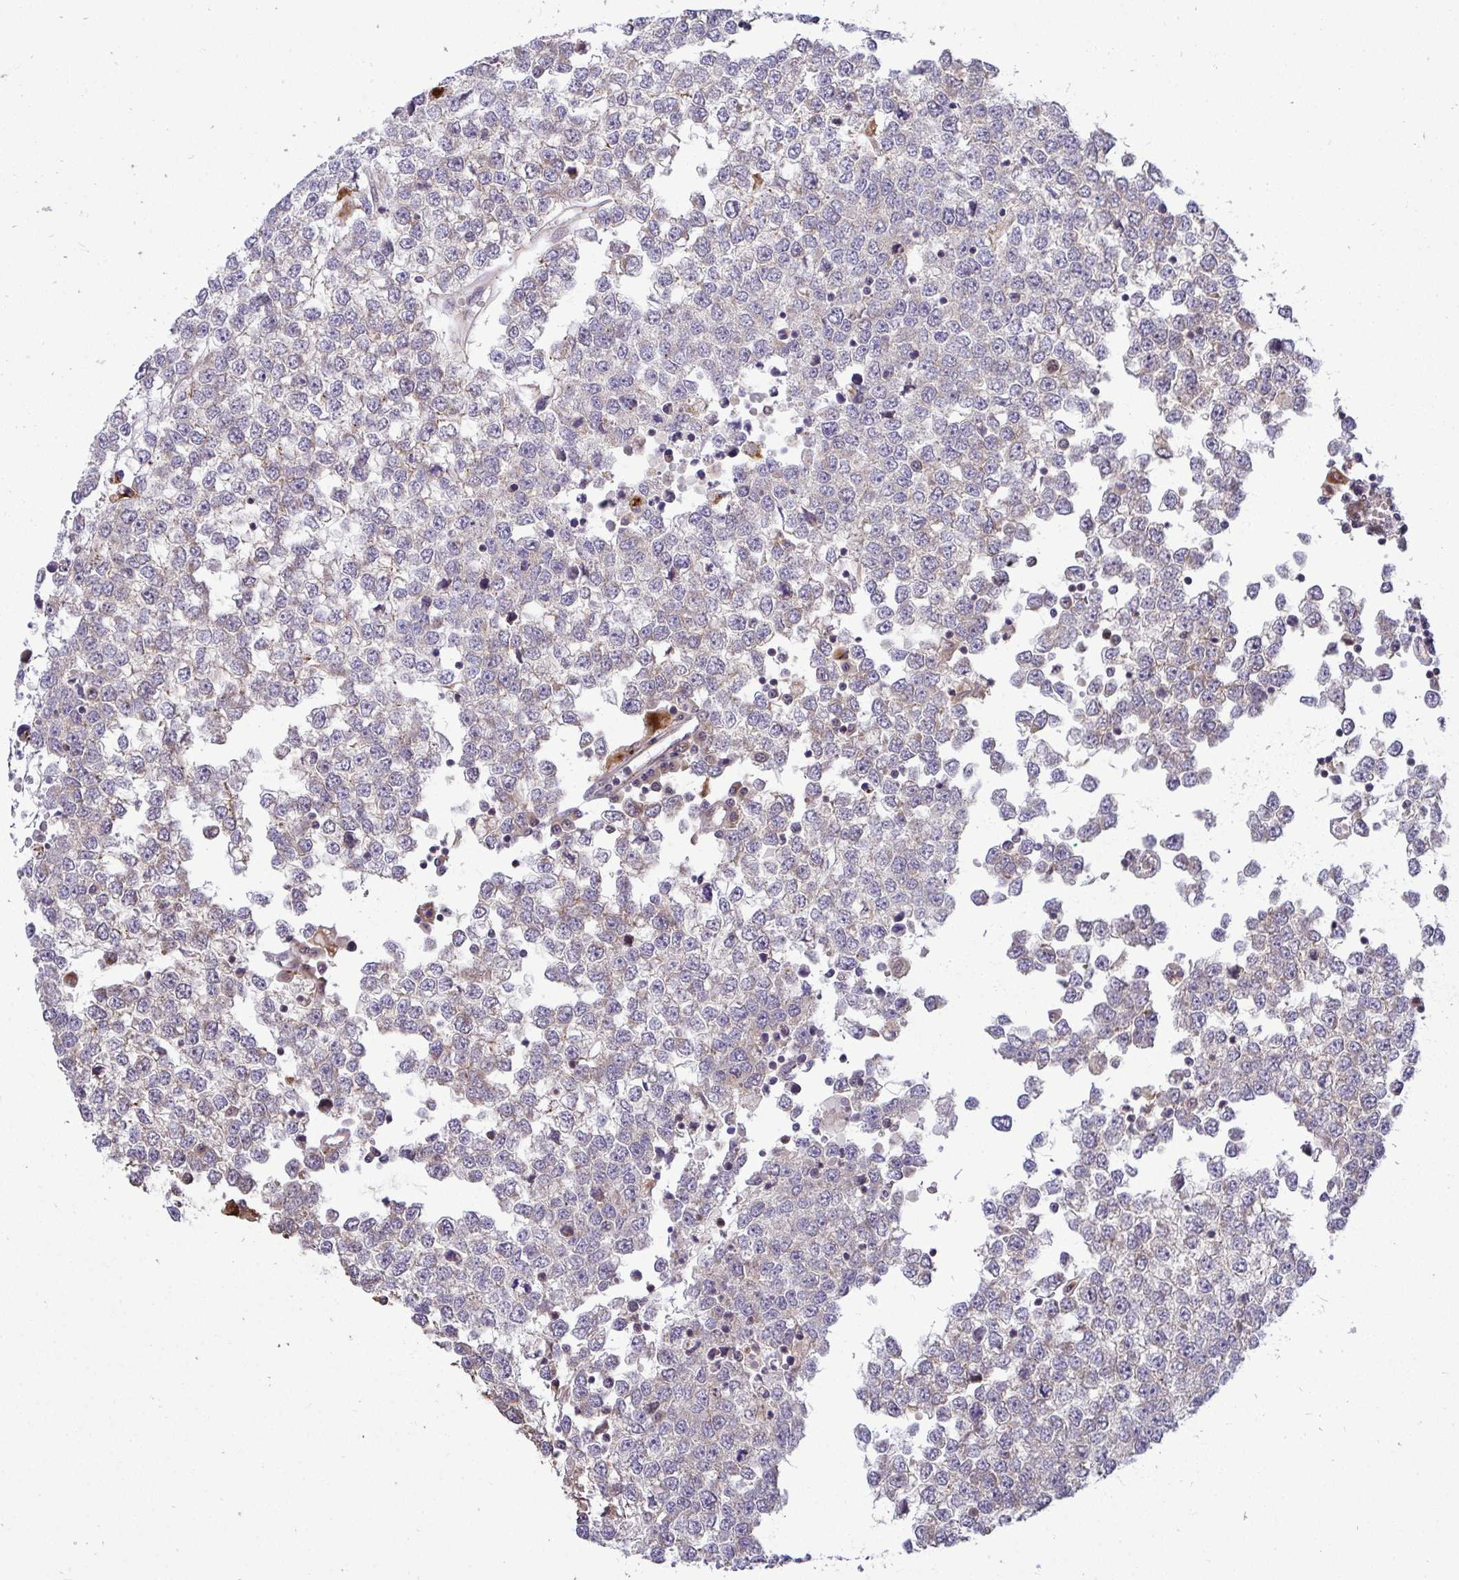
{"staining": {"intensity": "weak", "quantity": "25%-75%", "location": "cytoplasmic/membranous"}, "tissue": "testis cancer", "cell_type": "Tumor cells", "image_type": "cancer", "snomed": [{"axis": "morphology", "description": "Seminoma, NOS"}, {"axis": "topography", "description": "Testis"}], "caption": "Weak cytoplasmic/membranous protein staining is identified in about 25%-75% of tumor cells in testis seminoma.", "gene": "TRIM44", "patient": {"sex": "male", "age": 65}}